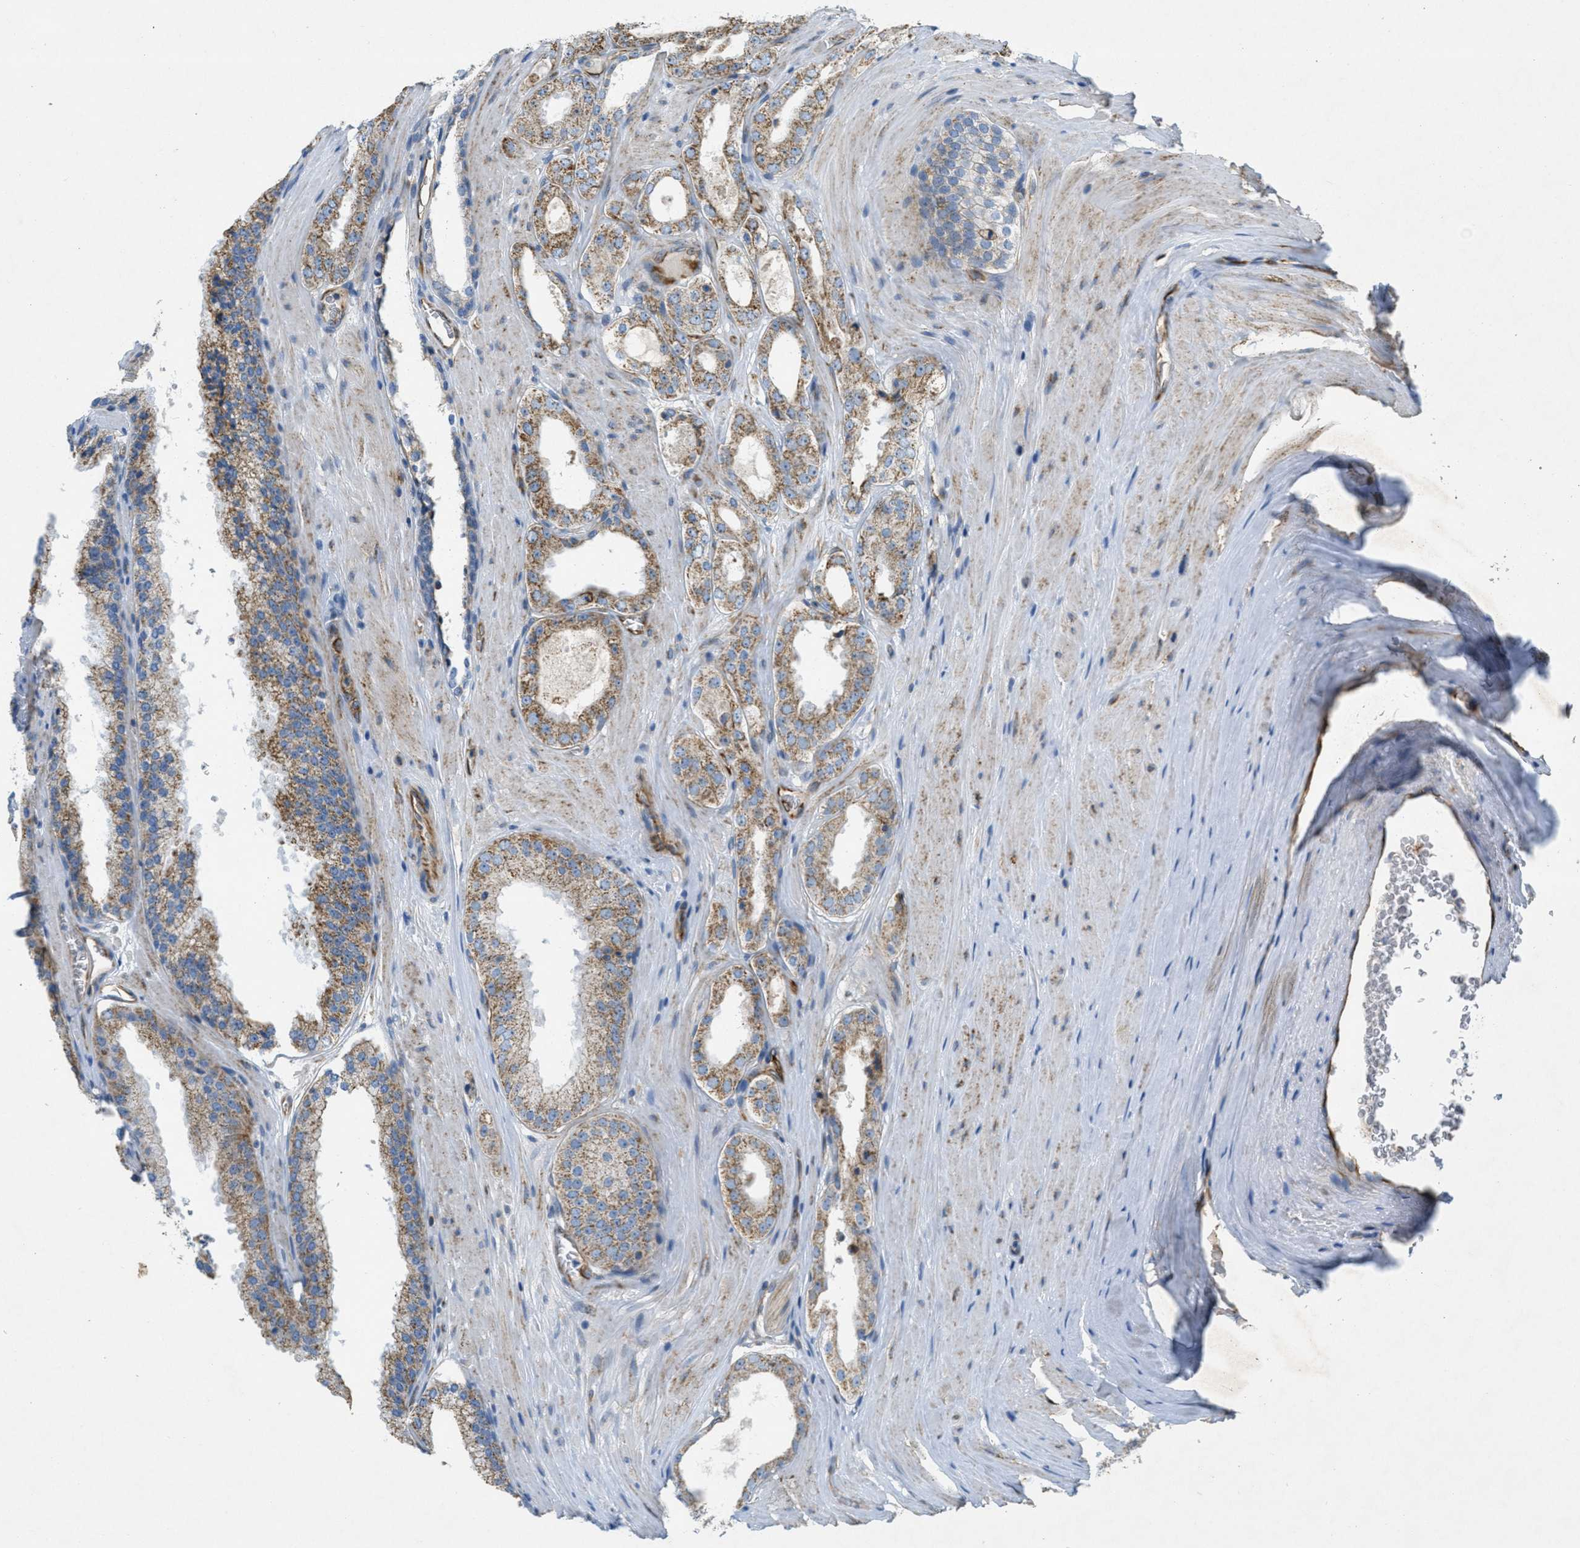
{"staining": {"intensity": "moderate", "quantity": ">75%", "location": "cytoplasmic/membranous"}, "tissue": "prostate cancer", "cell_type": "Tumor cells", "image_type": "cancer", "snomed": [{"axis": "morphology", "description": "Adenocarcinoma, High grade"}, {"axis": "topography", "description": "Prostate"}], "caption": "Protein positivity by immunohistochemistry (IHC) reveals moderate cytoplasmic/membranous expression in about >75% of tumor cells in prostate high-grade adenocarcinoma.", "gene": "BTN3A1", "patient": {"sex": "male", "age": 65}}